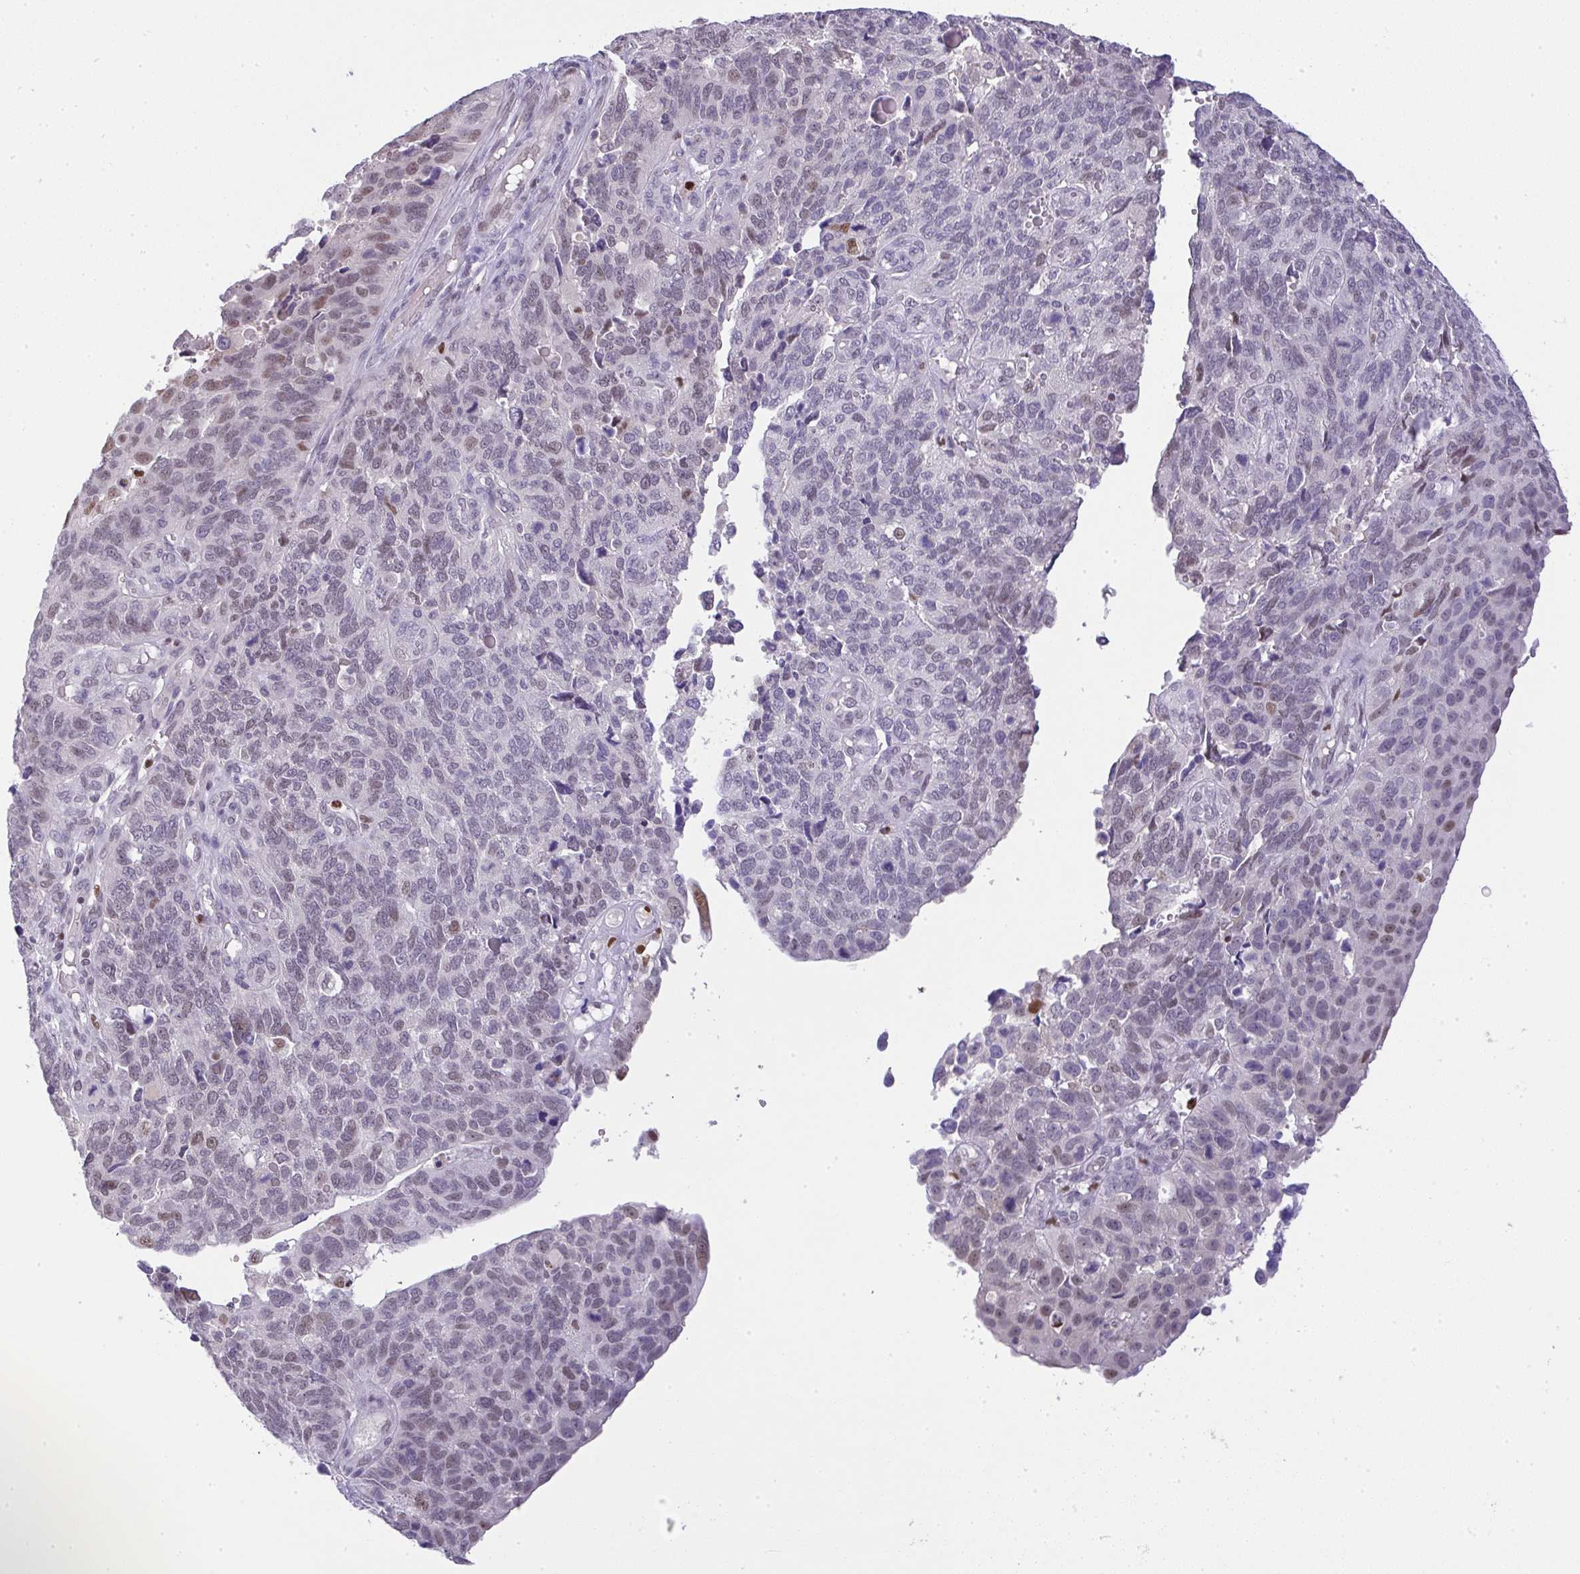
{"staining": {"intensity": "weak", "quantity": "<25%", "location": "nuclear"}, "tissue": "endometrial cancer", "cell_type": "Tumor cells", "image_type": "cancer", "snomed": [{"axis": "morphology", "description": "Adenocarcinoma, NOS"}, {"axis": "topography", "description": "Endometrium"}], "caption": "Immunohistochemical staining of endometrial cancer (adenocarcinoma) shows no significant expression in tumor cells. (Immunohistochemistry (ihc), brightfield microscopy, high magnification).", "gene": "BBX", "patient": {"sex": "female", "age": 66}}